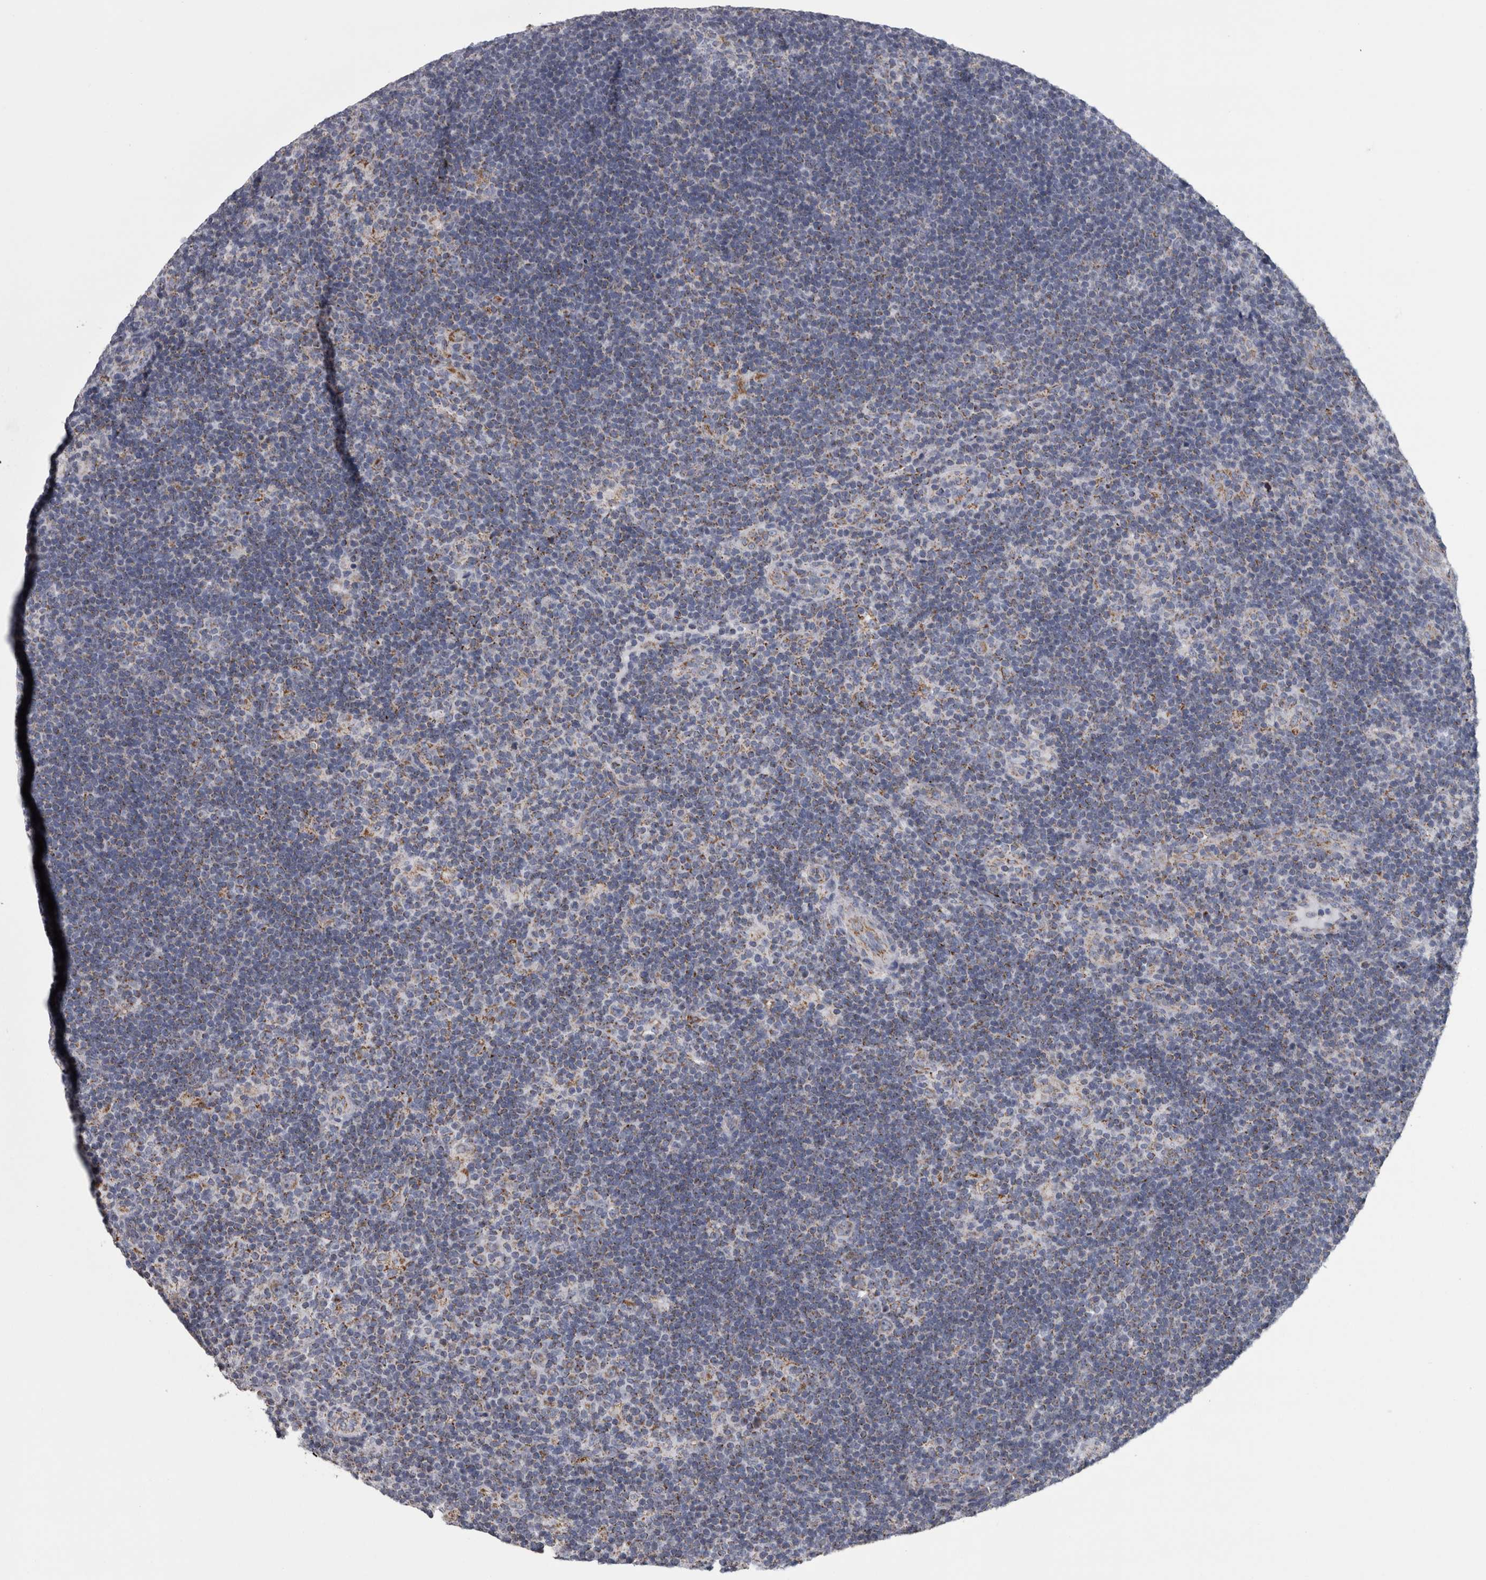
{"staining": {"intensity": "weak", "quantity": ">75%", "location": "cytoplasmic/membranous"}, "tissue": "lymphoma", "cell_type": "Tumor cells", "image_type": "cancer", "snomed": [{"axis": "morphology", "description": "Hodgkin's disease, NOS"}, {"axis": "topography", "description": "Lymph node"}], "caption": "Lymphoma stained with a brown dye demonstrates weak cytoplasmic/membranous positive positivity in approximately >75% of tumor cells.", "gene": "DBT", "patient": {"sex": "female", "age": 57}}